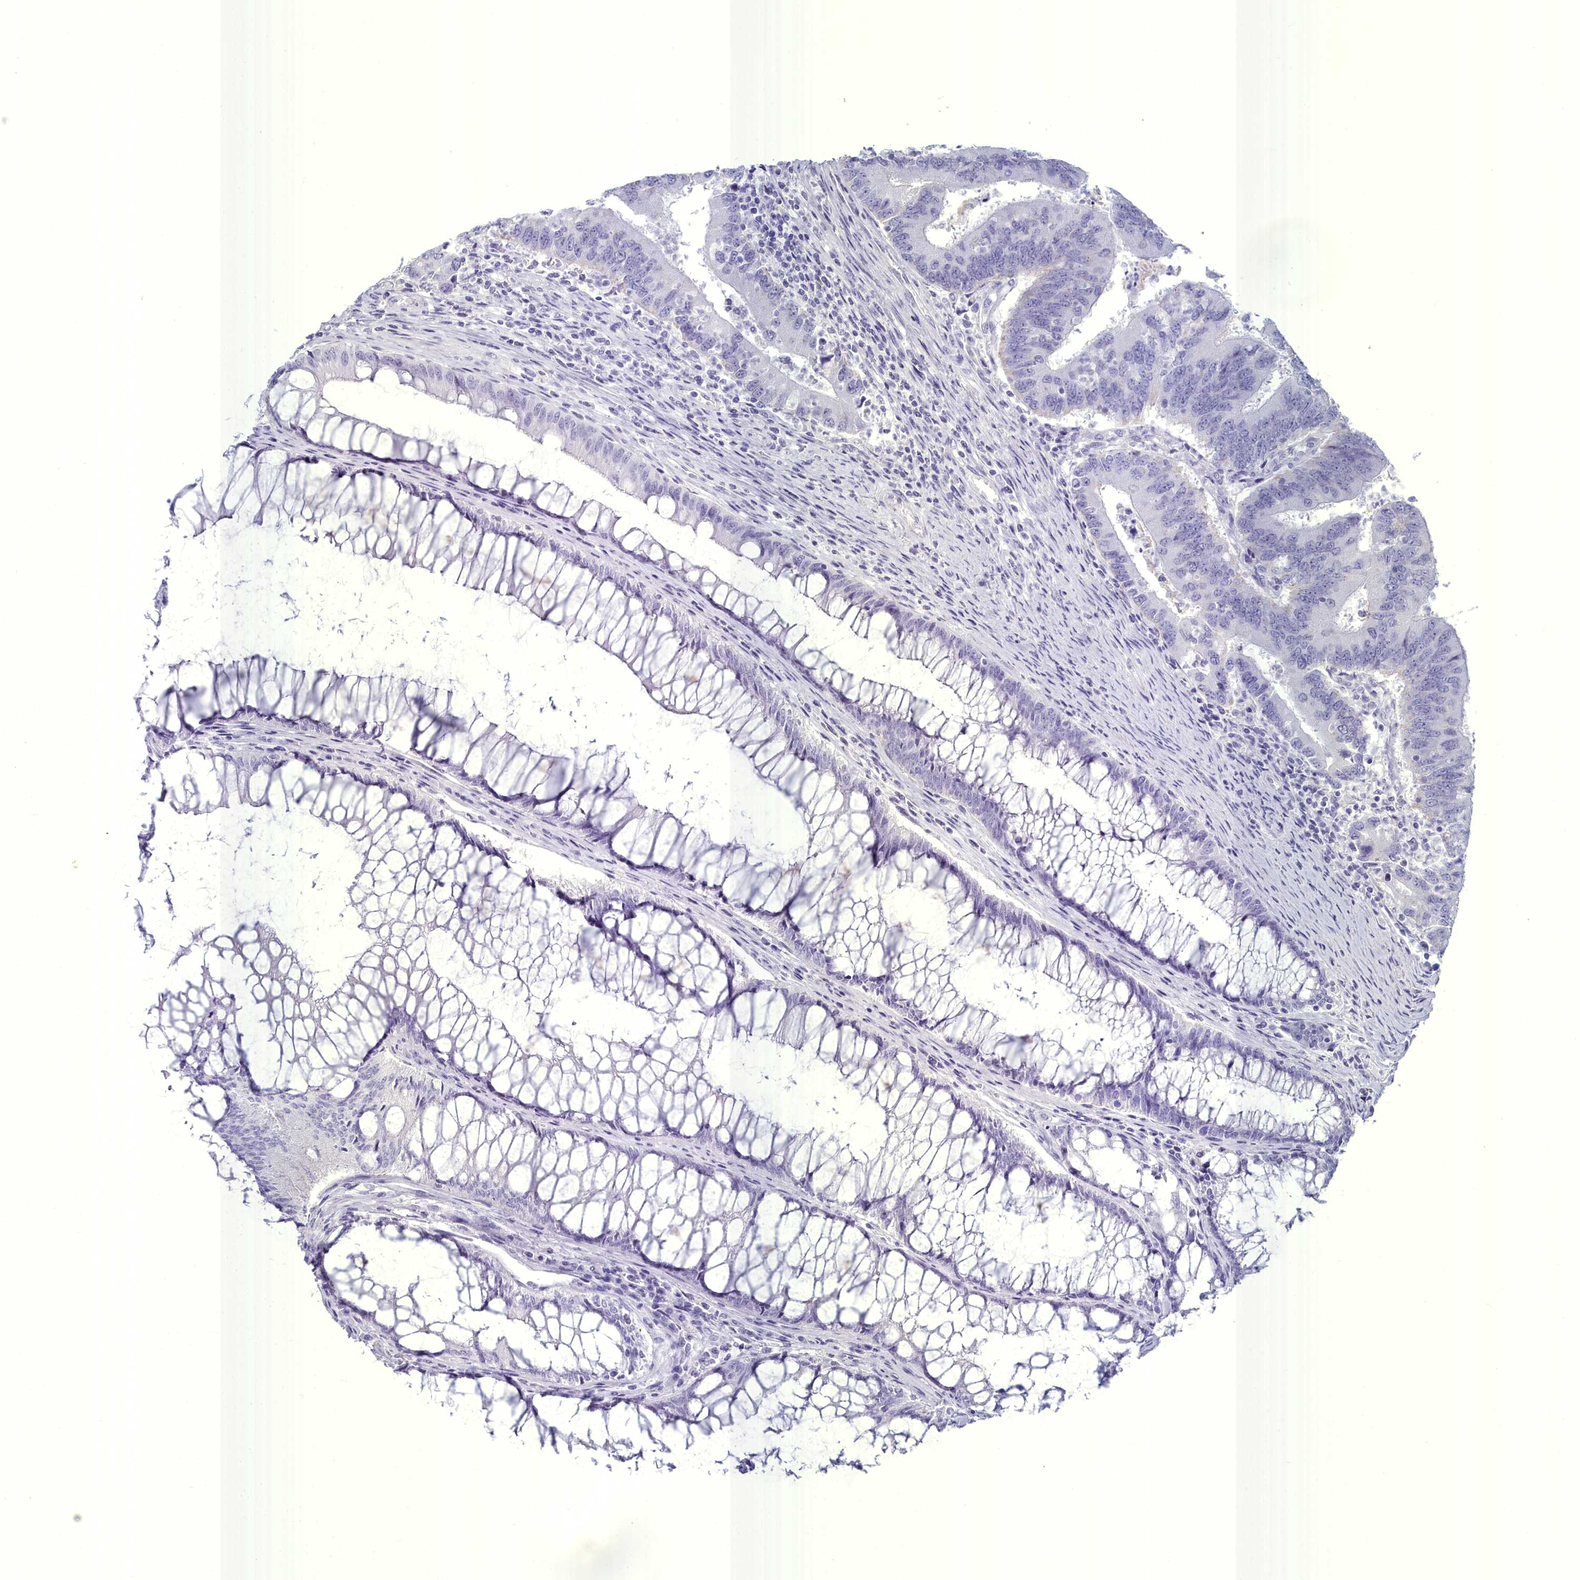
{"staining": {"intensity": "negative", "quantity": "none", "location": "none"}, "tissue": "colorectal cancer", "cell_type": "Tumor cells", "image_type": "cancer", "snomed": [{"axis": "morphology", "description": "Adenocarcinoma, NOS"}, {"axis": "topography", "description": "Colon"}], "caption": "Protein analysis of colorectal cancer (adenocarcinoma) displays no significant expression in tumor cells.", "gene": "MAP6", "patient": {"sex": "female", "age": 67}}